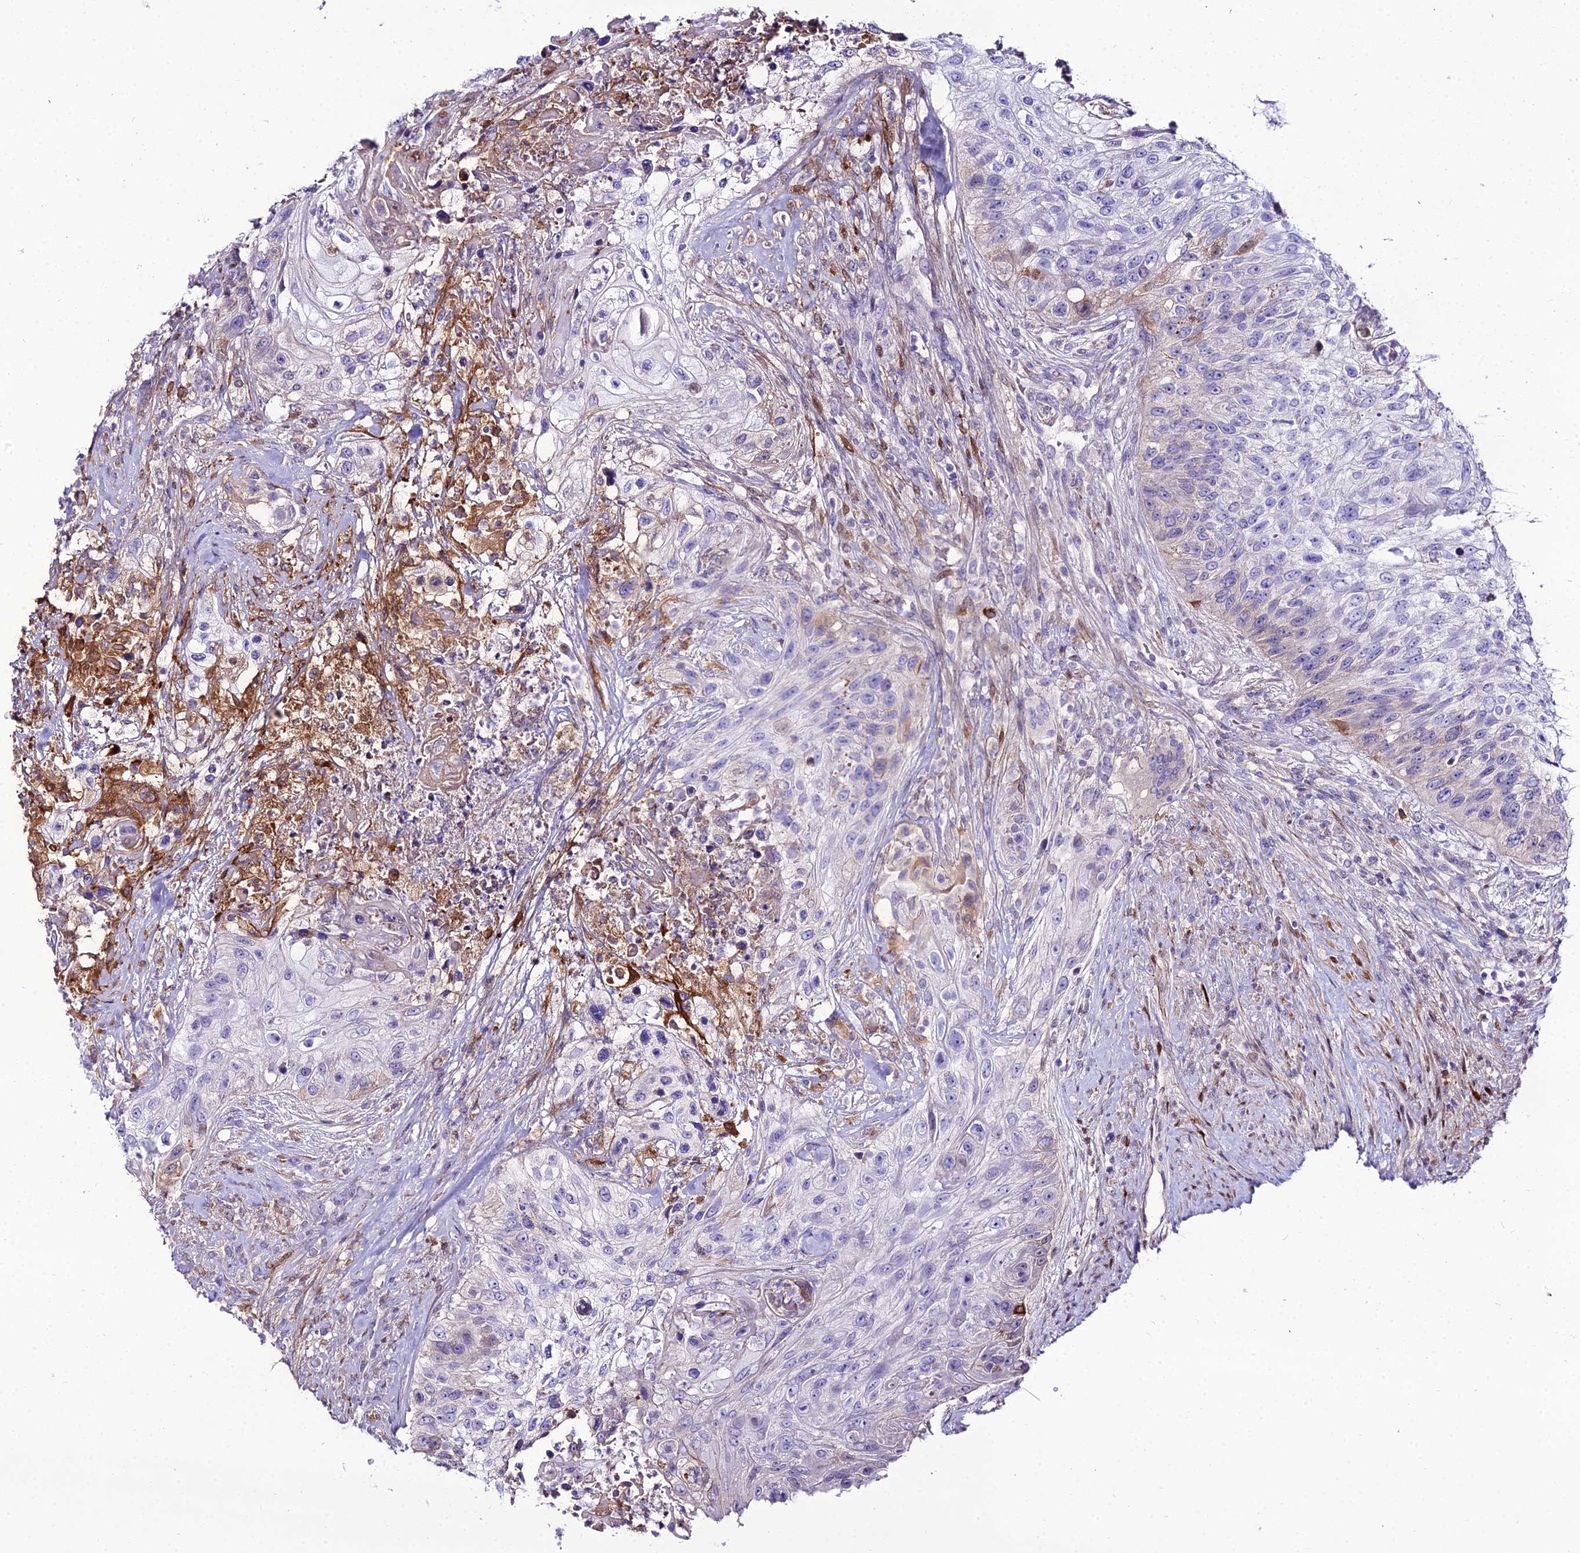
{"staining": {"intensity": "moderate", "quantity": "<25%", "location": "cytoplasmic/membranous"}, "tissue": "urothelial cancer", "cell_type": "Tumor cells", "image_type": "cancer", "snomed": [{"axis": "morphology", "description": "Urothelial carcinoma, High grade"}, {"axis": "topography", "description": "Urinary bladder"}], "caption": "A histopathology image of human high-grade urothelial carcinoma stained for a protein shows moderate cytoplasmic/membranous brown staining in tumor cells. Immunohistochemistry stains the protein of interest in brown and the nuclei are stained blue.", "gene": "MB21D2", "patient": {"sex": "female", "age": 60}}